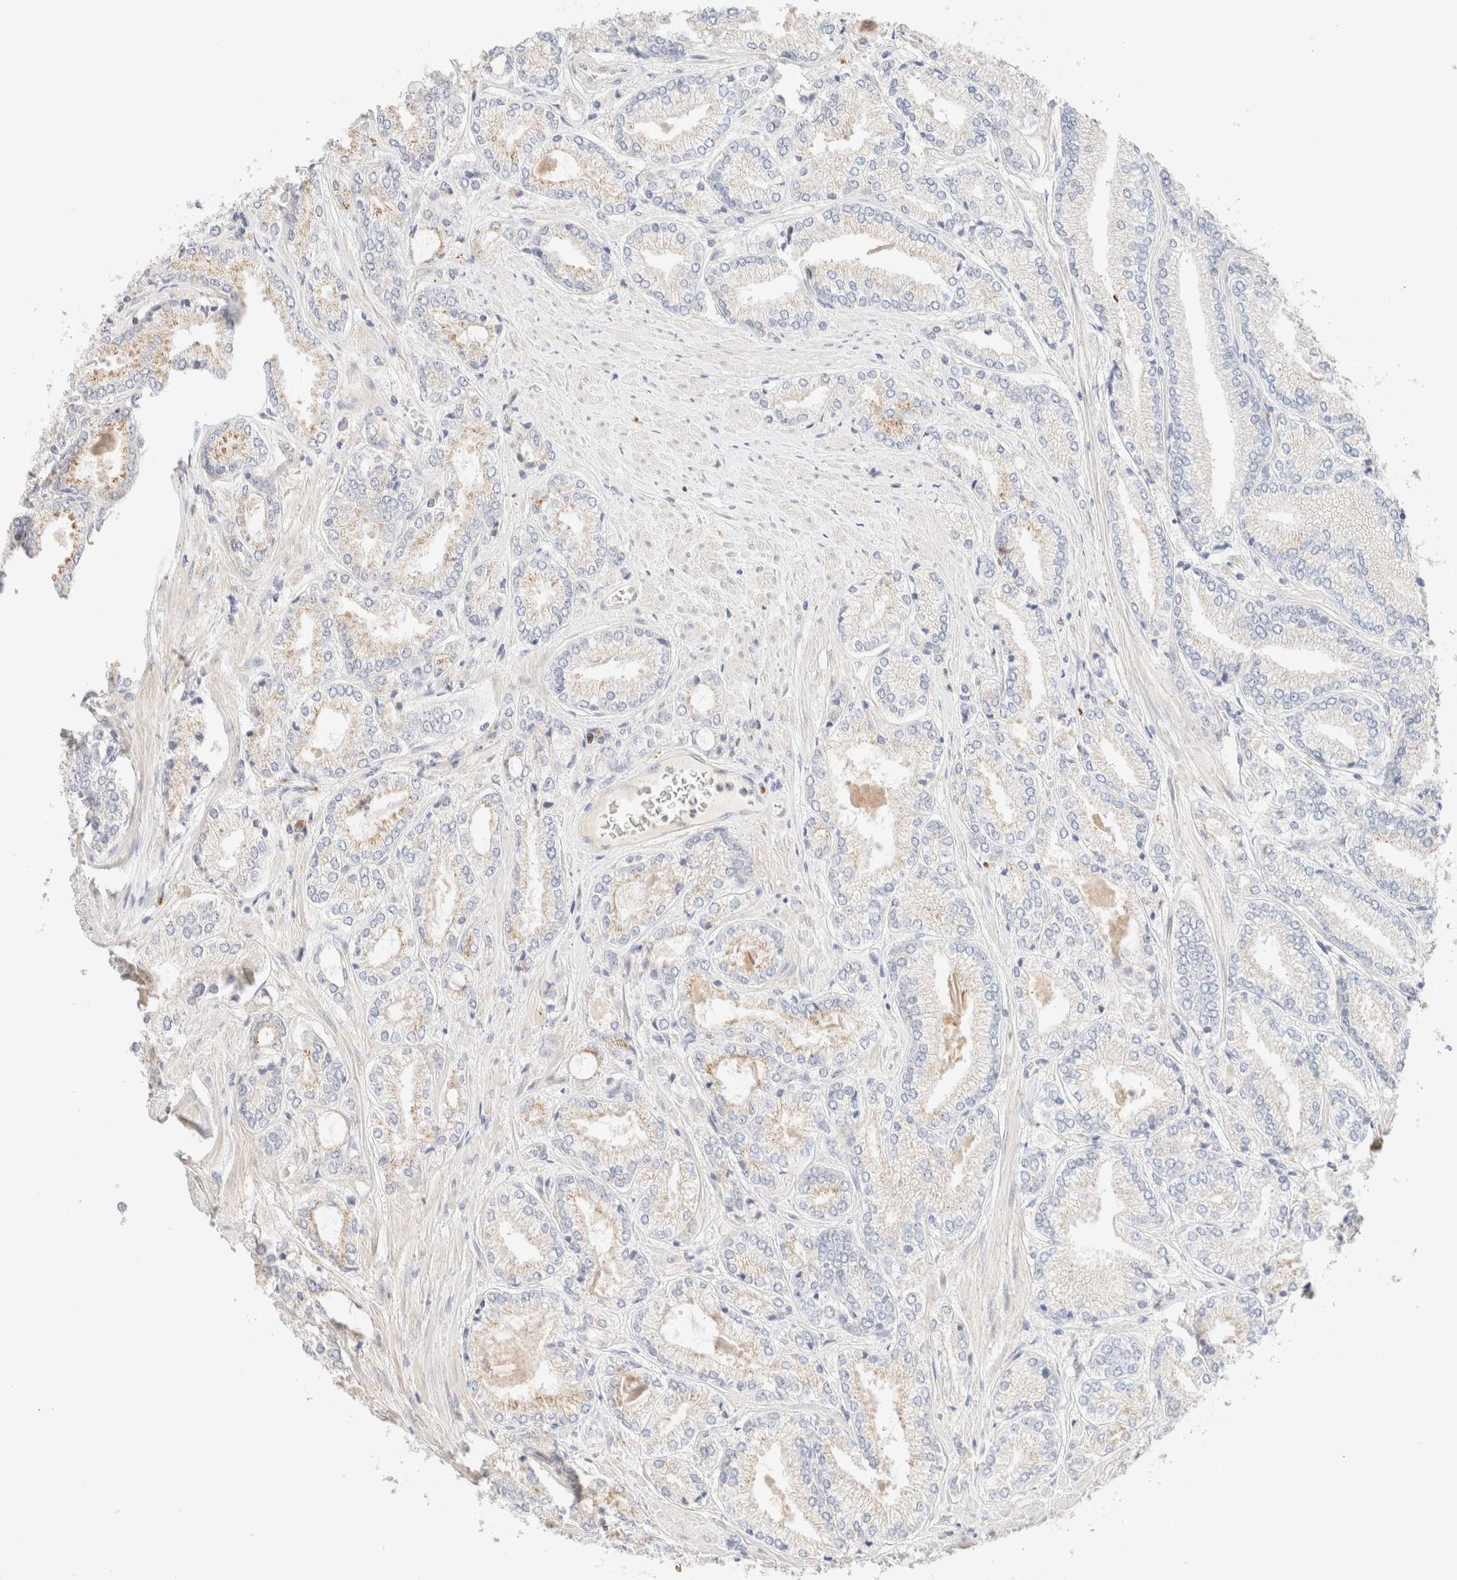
{"staining": {"intensity": "weak", "quantity": "<25%", "location": "cytoplasmic/membranous"}, "tissue": "prostate cancer", "cell_type": "Tumor cells", "image_type": "cancer", "snomed": [{"axis": "morphology", "description": "Adenocarcinoma, Low grade"}, {"axis": "topography", "description": "Prostate"}], "caption": "Micrograph shows no significant protein expression in tumor cells of prostate cancer (adenocarcinoma (low-grade)).", "gene": "SARM1", "patient": {"sex": "male", "age": 62}}